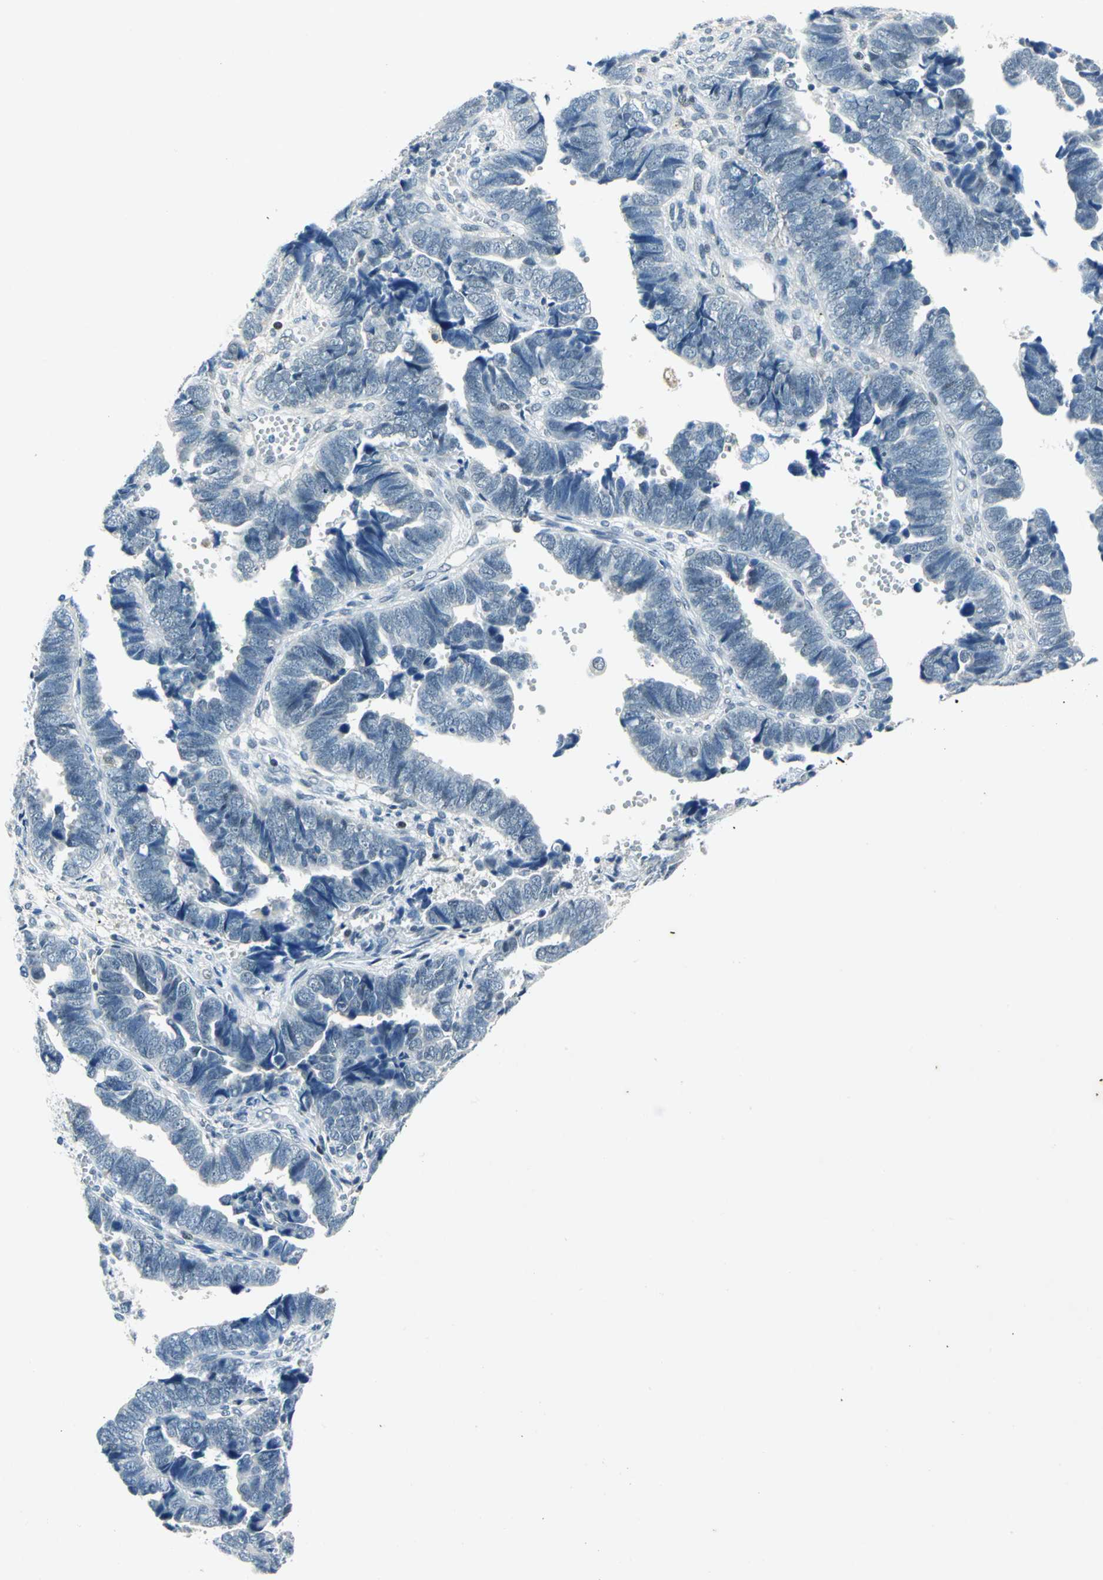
{"staining": {"intensity": "negative", "quantity": "none", "location": "none"}, "tissue": "endometrial cancer", "cell_type": "Tumor cells", "image_type": "cancer", "snomed": [{"axis": "morphology", "description": "Adenocarcinoma, NOS"}, {"axis": "topography", "description": "Endometrium"}], "caption": "Endometrial adenocarcinoma was stained to show a protein in brown. There is no significant positivity in tumor cells.", "gene": "RAD17", "patient": {"sex": "female", "age": 75}}